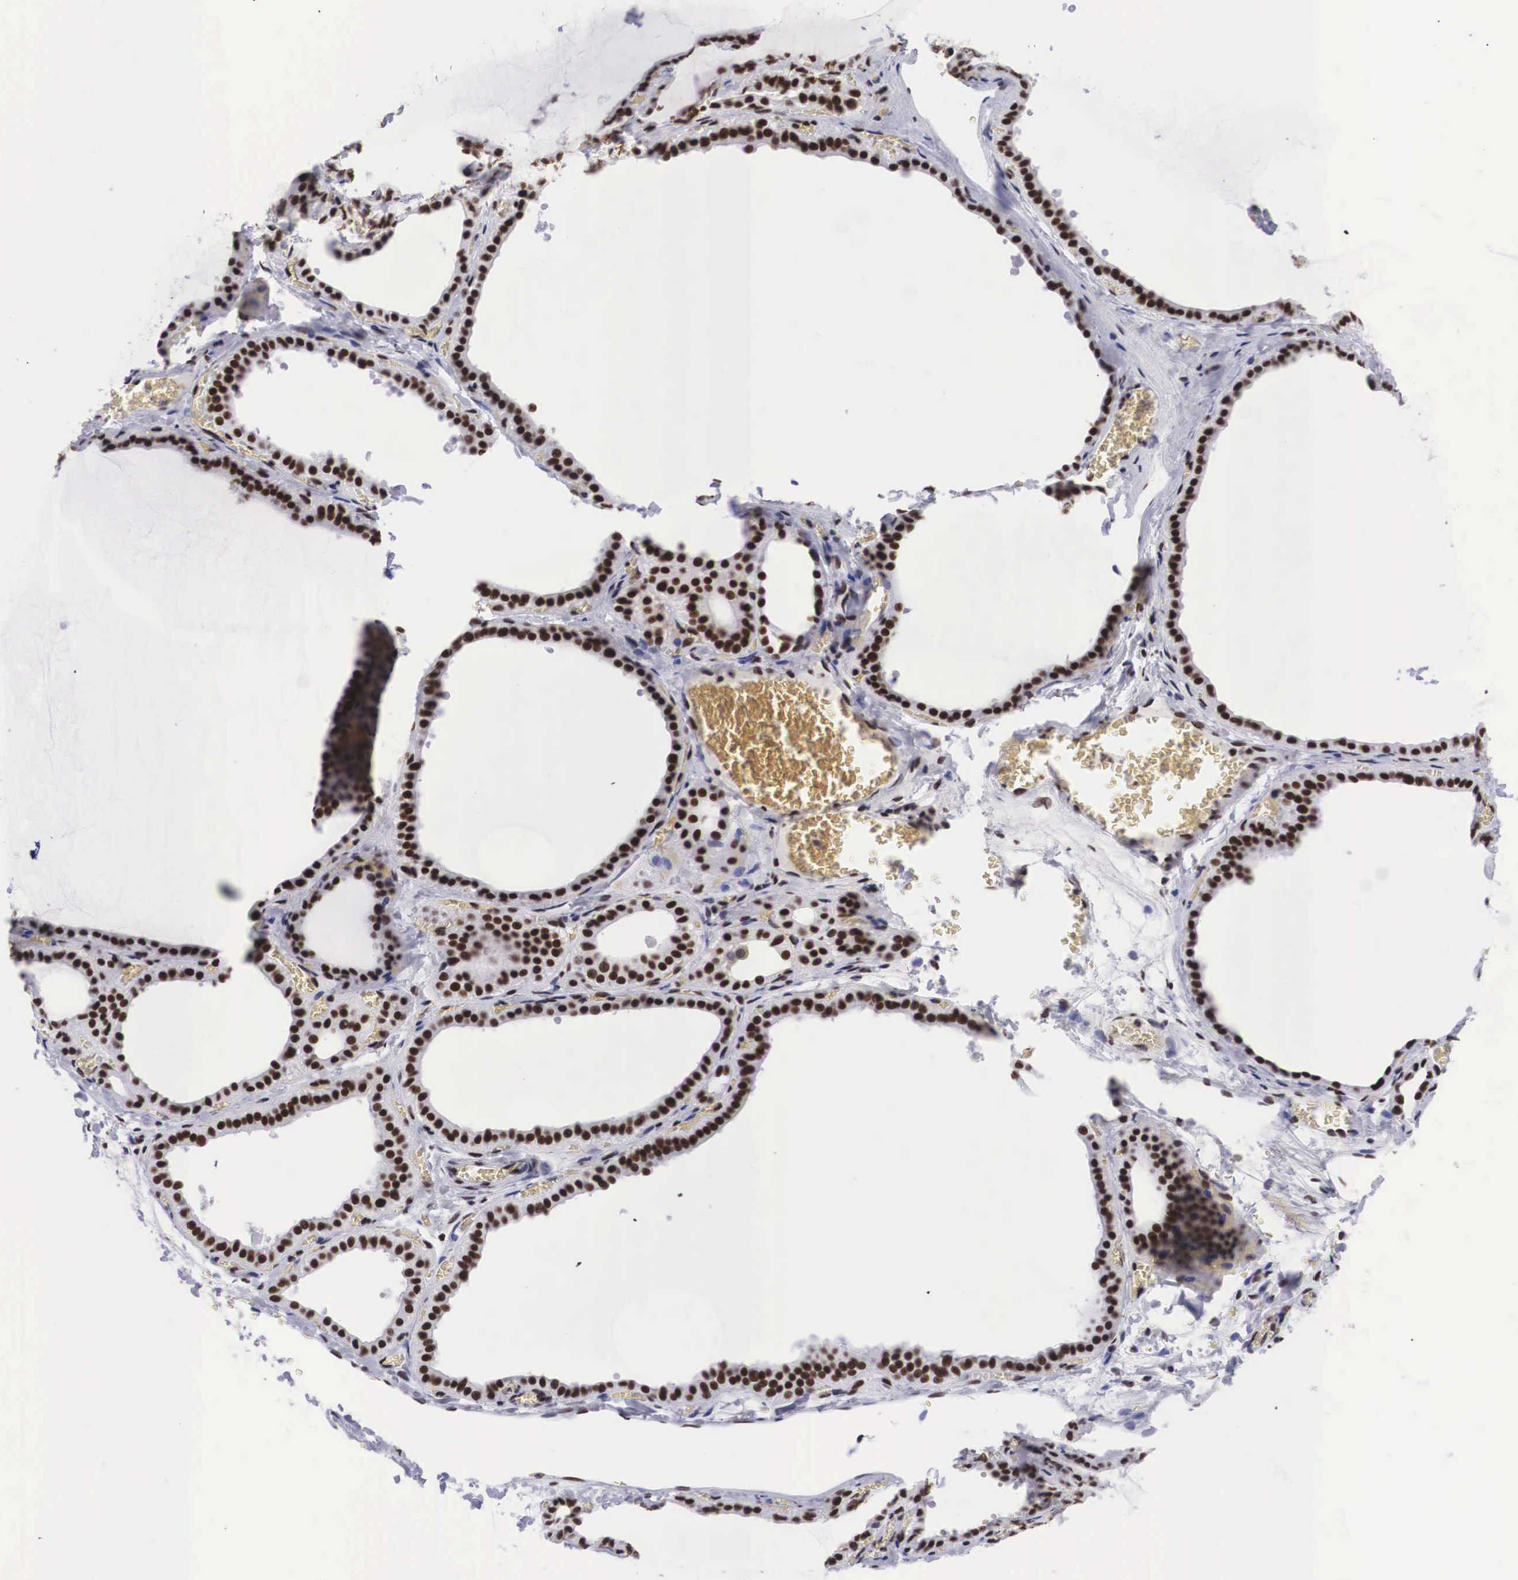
{"staining": {"intensity": "strong", "quantity": ">75%", "location": "nuclear"}, "tissue": "thyroid gland", "cell_type": "Glandular cells", "image_type": "normal", "snomed": [{"axis": "morphology", "description": "Normal tissue, NOS"}, {"axis": "topography", "description": "Thyroid gland"}], "caption": "Immunohistochemical staining of normal human thyroid gland exhibits strong nuclear protein expression in approximately >75% of glandular cells.", "gene": "SF3A1", "patient": {"sex": "female", "age": 55}}